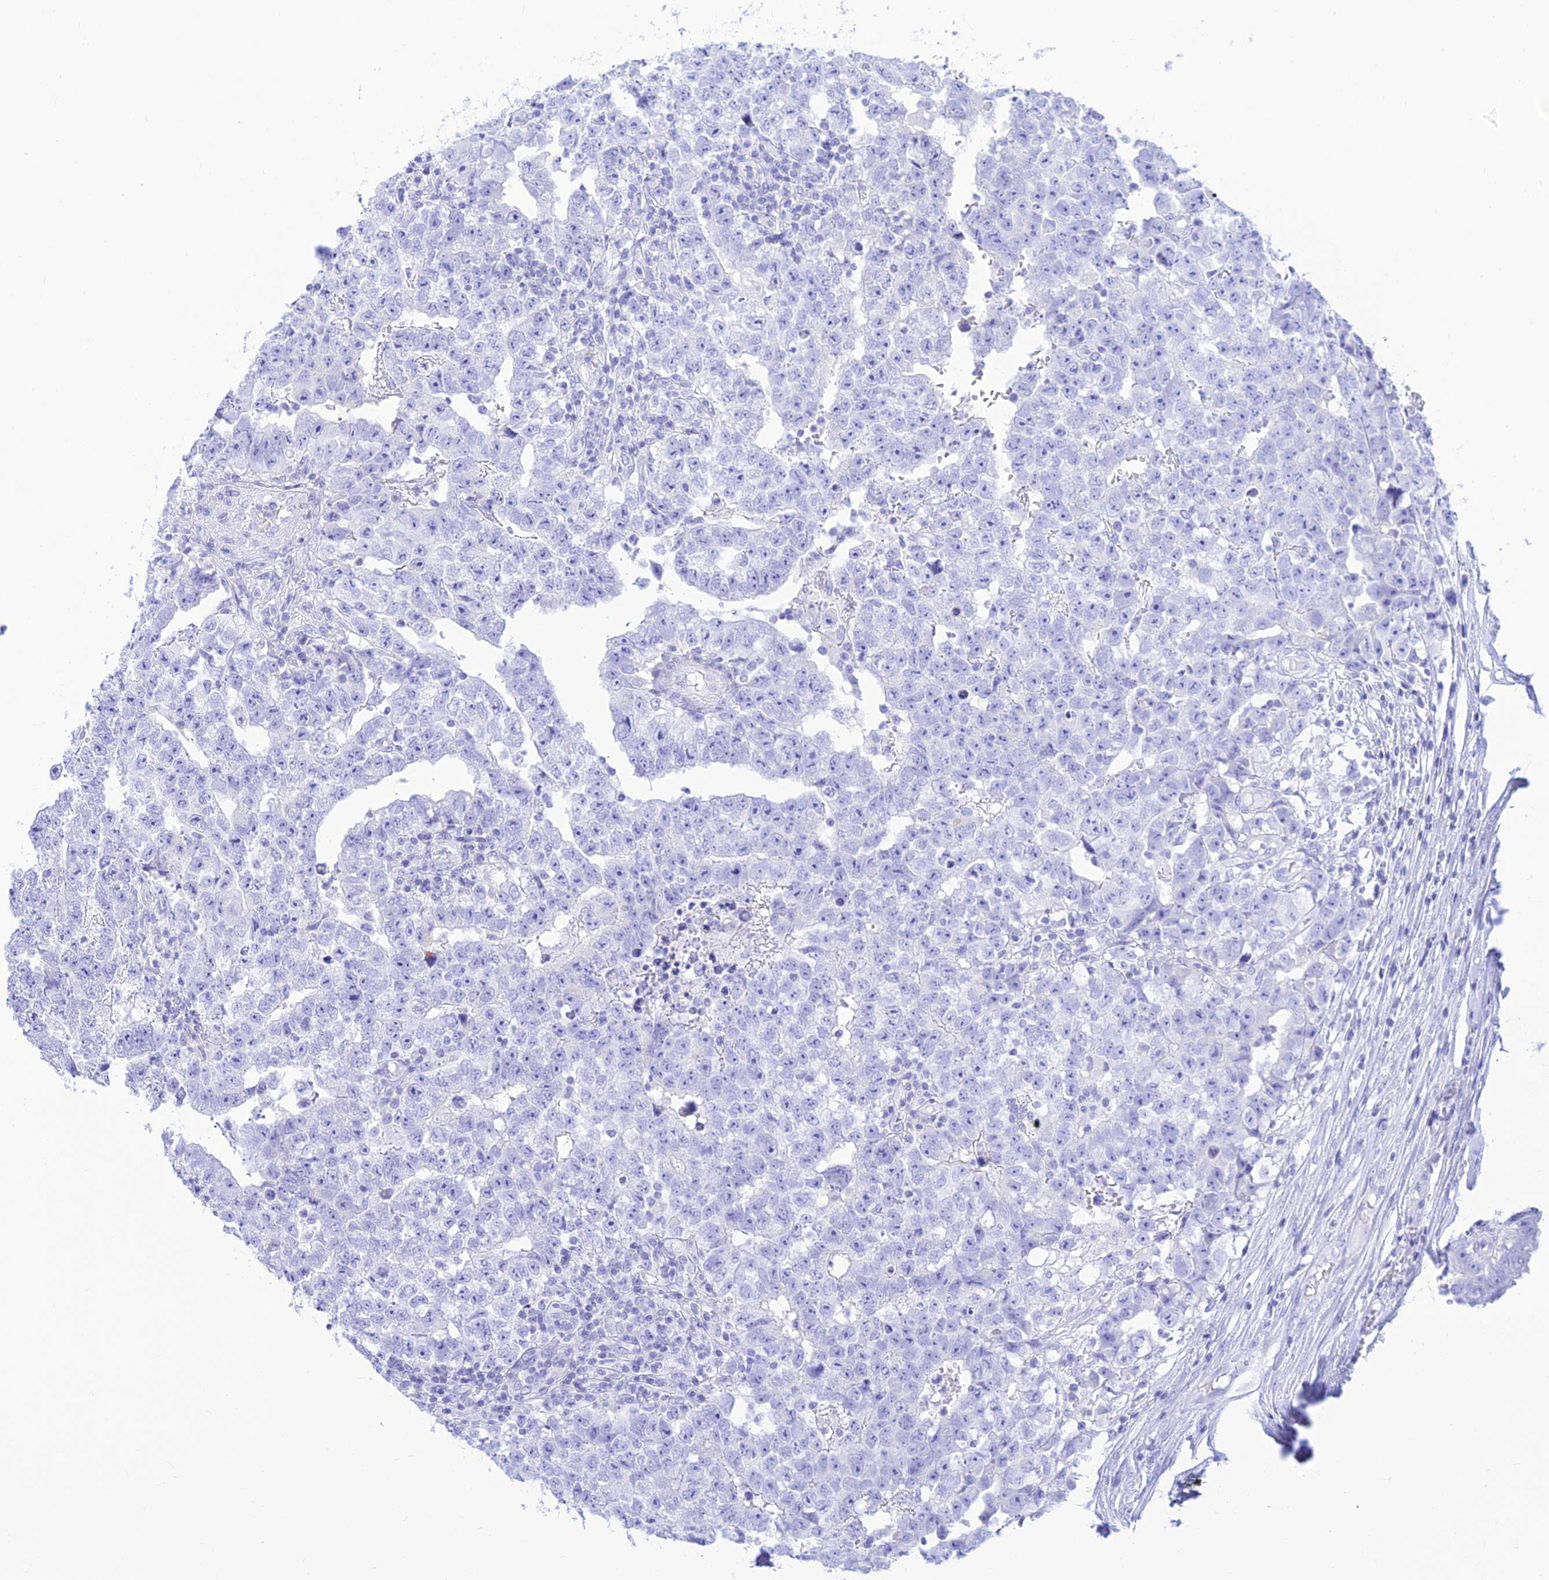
{"staining": {"intensity": "negative", "quantity": "none", "location": "none"}, "tissue": "testis cancer", "cell_type": "Tumor cells", "image_type": "cancer", "snomed": [{"axis": "morphology", "description": "Carcinoma, Embryonal, NOS"}, {"axis": "topography", "description": "Testis"}], "caption": "High magnification brightfield microscopy of embryonal carcinoma (testis) stained with DAB (brown) and counterstained with hematoxylin (blue): tumor cells show no significant expression.", "gene": "PRNP", "patient": {"sex": "male", "age": 25}}